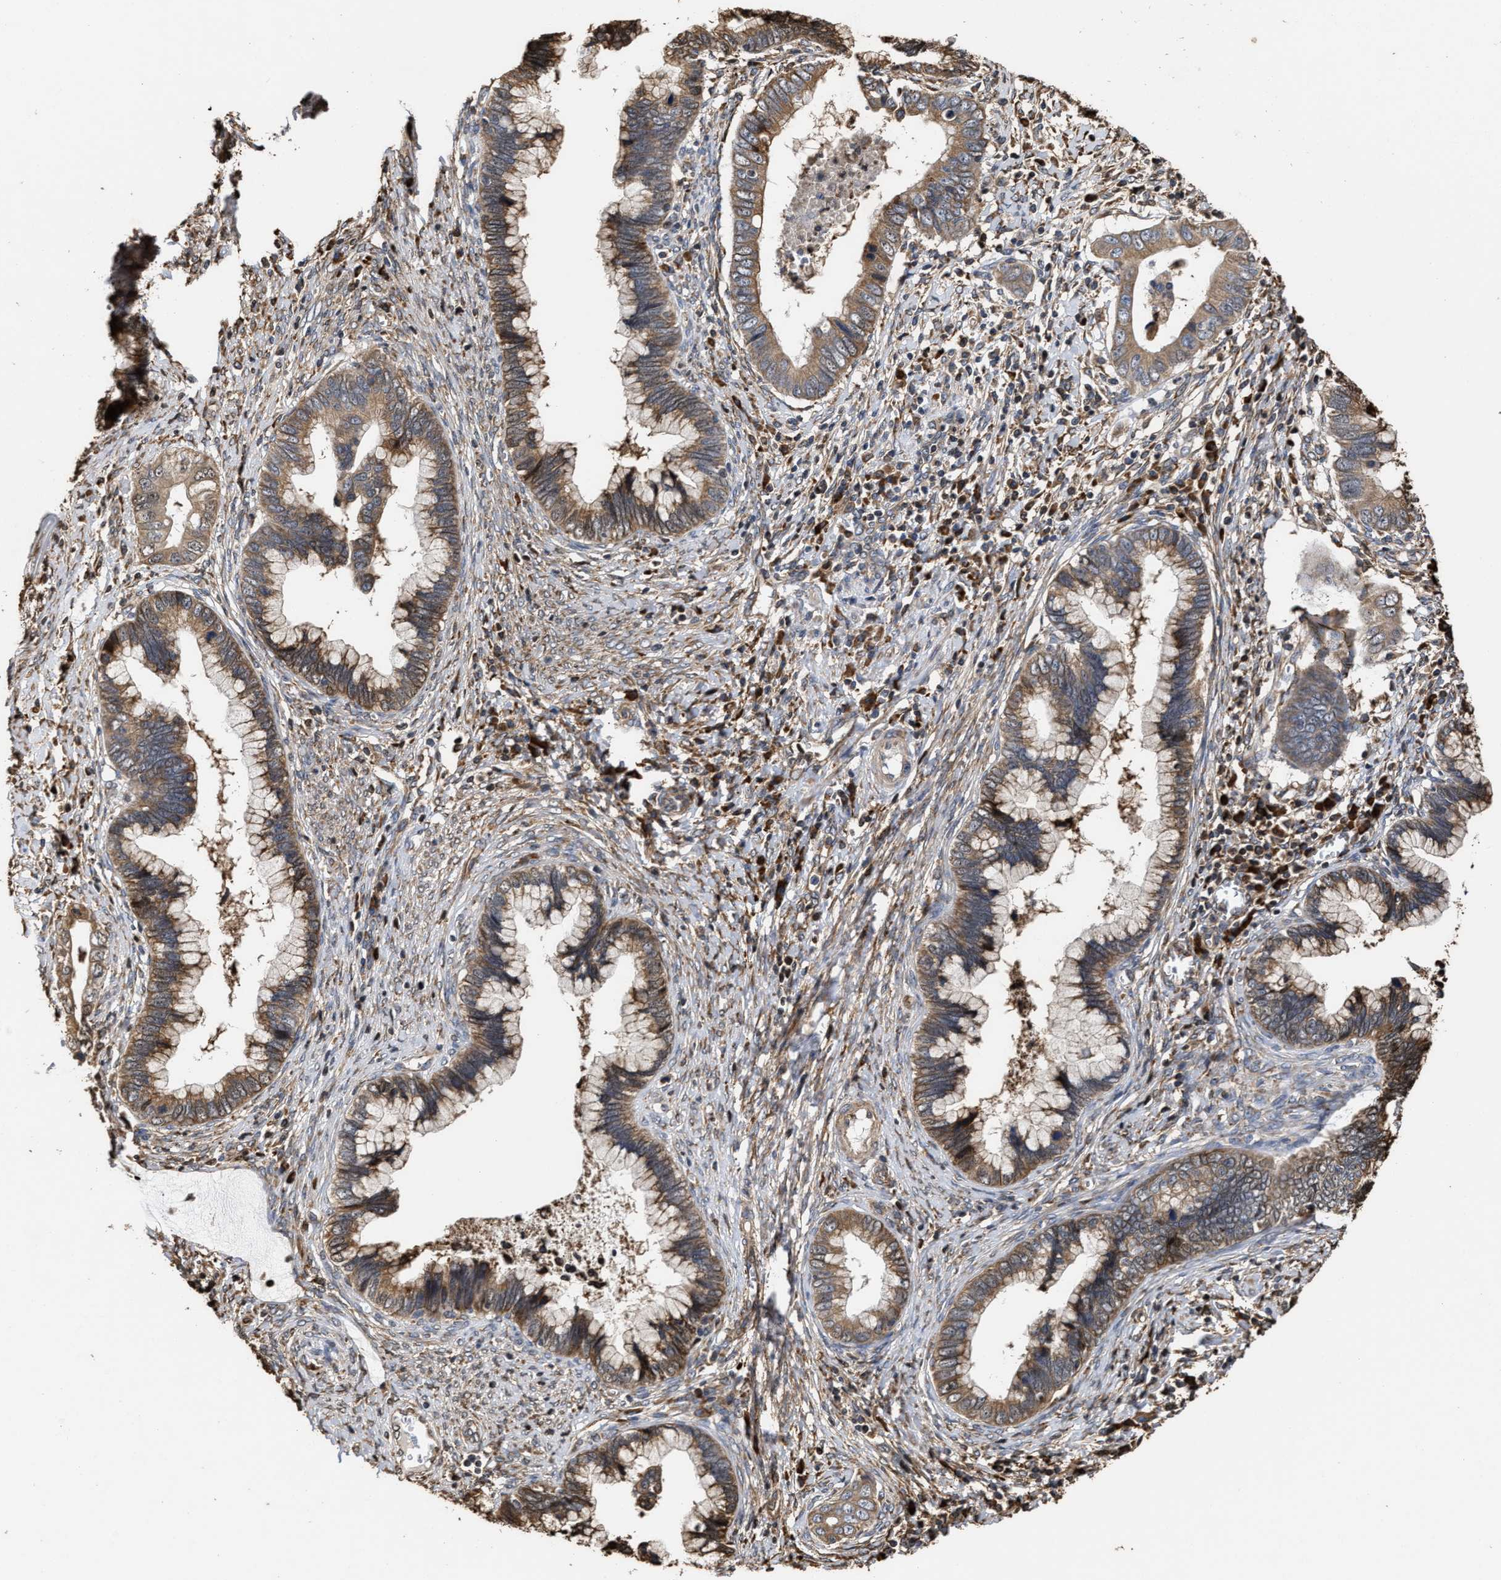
{"staining": {"intensity": "moderate", "quantity": "<25%", "location": "cytoplasmic/membranous"}, "tissue": "cervical cancer", "cell_type": "Tumor cells", "image_type": "cancer", "snomed": [{"axis": "morphology", "description": "Adenocarcinoma, NOS"}, {"axis": "topography", "description": "Cervix"}], "caption": "This image reveals immunohistochemistry (IHC) staining of human cervical cancer (adenocarcinoma), with low moderate cytoplasmic/membranous staining in approximately <25% of tumor cells.", "gene": "GOSR1", "patient": {"sex": "female", "age": 44}}